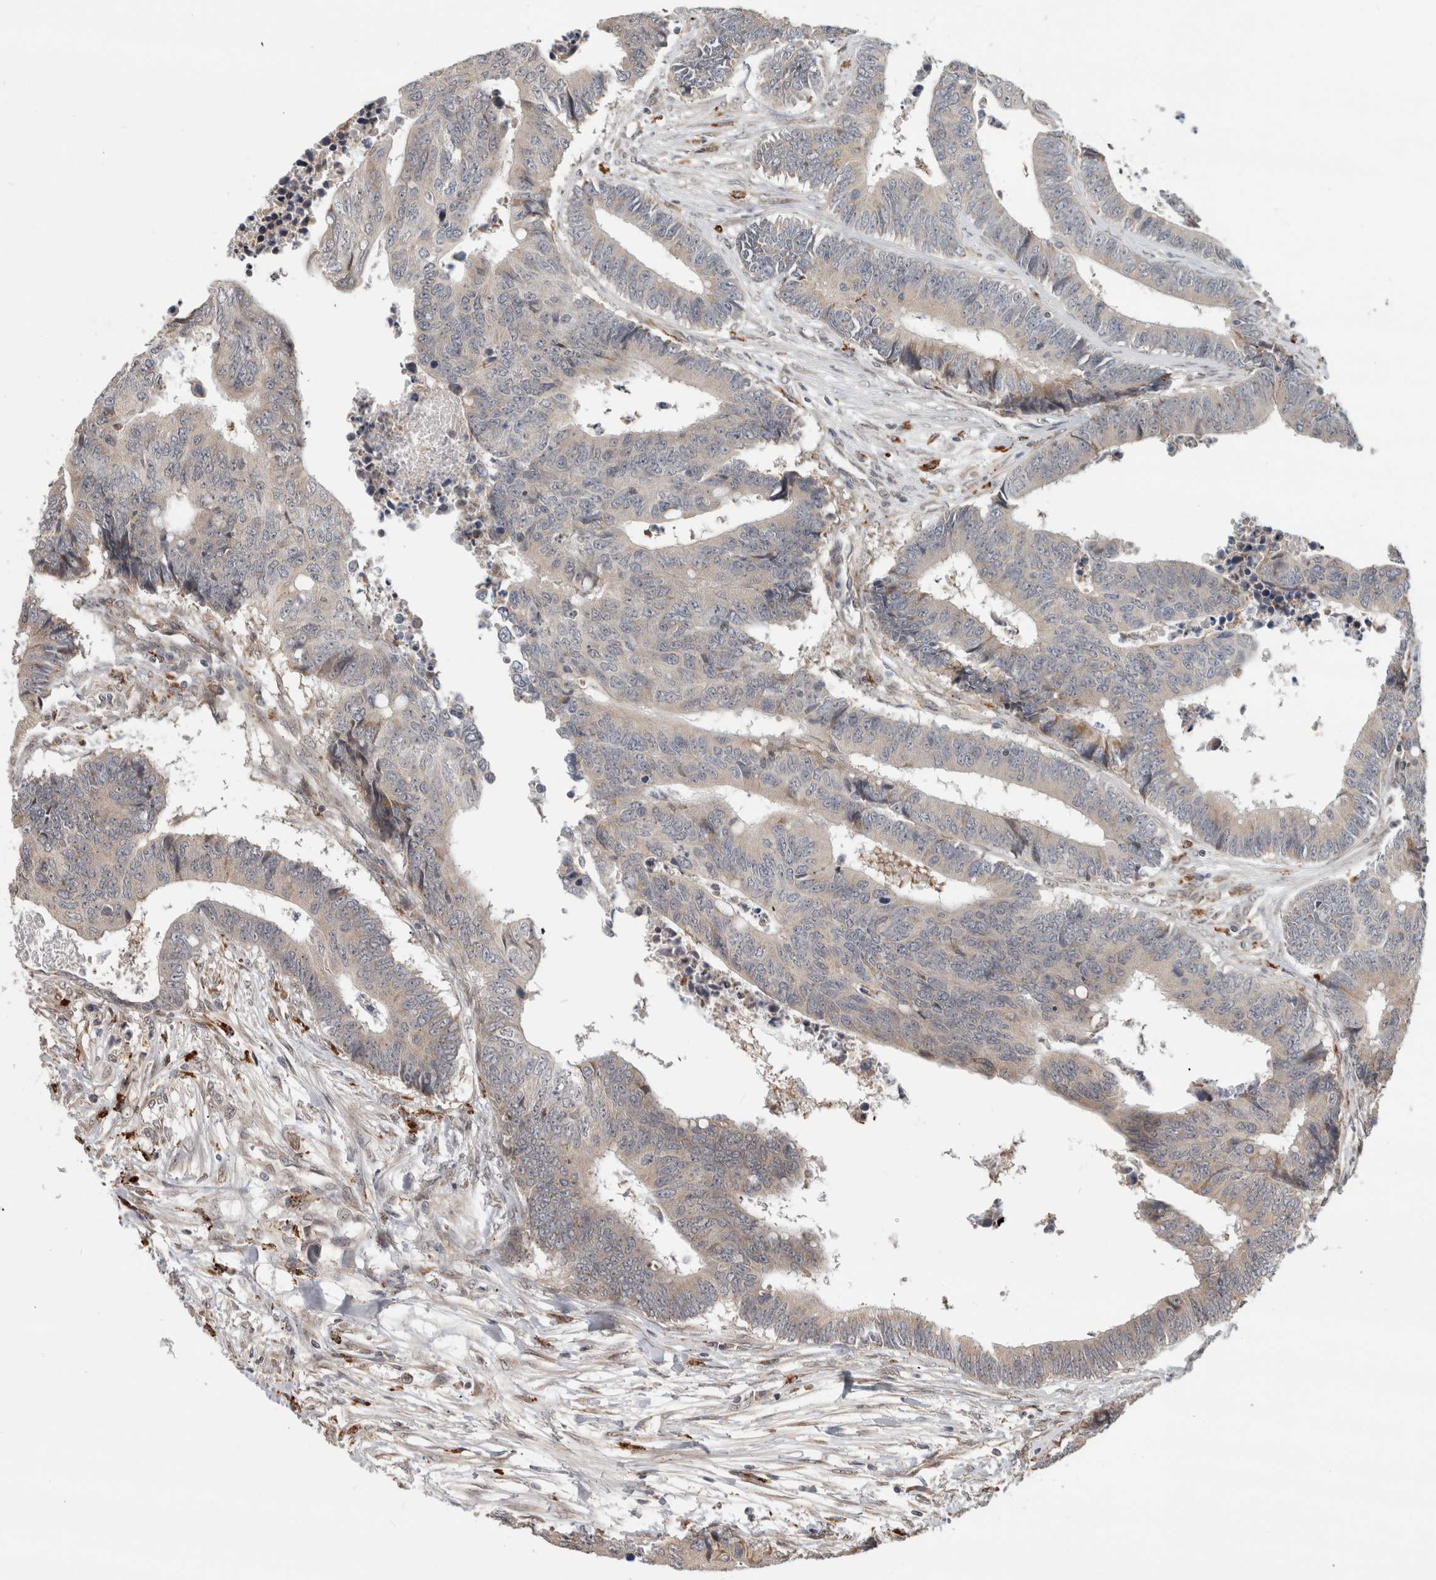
{"staining": {"intensity": "negative", "quantity": "none", "location": "none"}, "tissue": "colorectal cancer", "cell_type": "Tumor cells", "image_type": "cancer", "snomed": [{"axis": "morphology", "description": "Adenocarcinoma, NOS"}, {"axis": "topography", "description": "Rectum"}], "caption": "This is a photomicrograph of immunohistochemistry (IHC) staining of colorectal cancer (adenocarcinoma), which shows no expression in tumor cells.", "gene": "NAB2", "patient": {"sex": "male", "age": 84}}